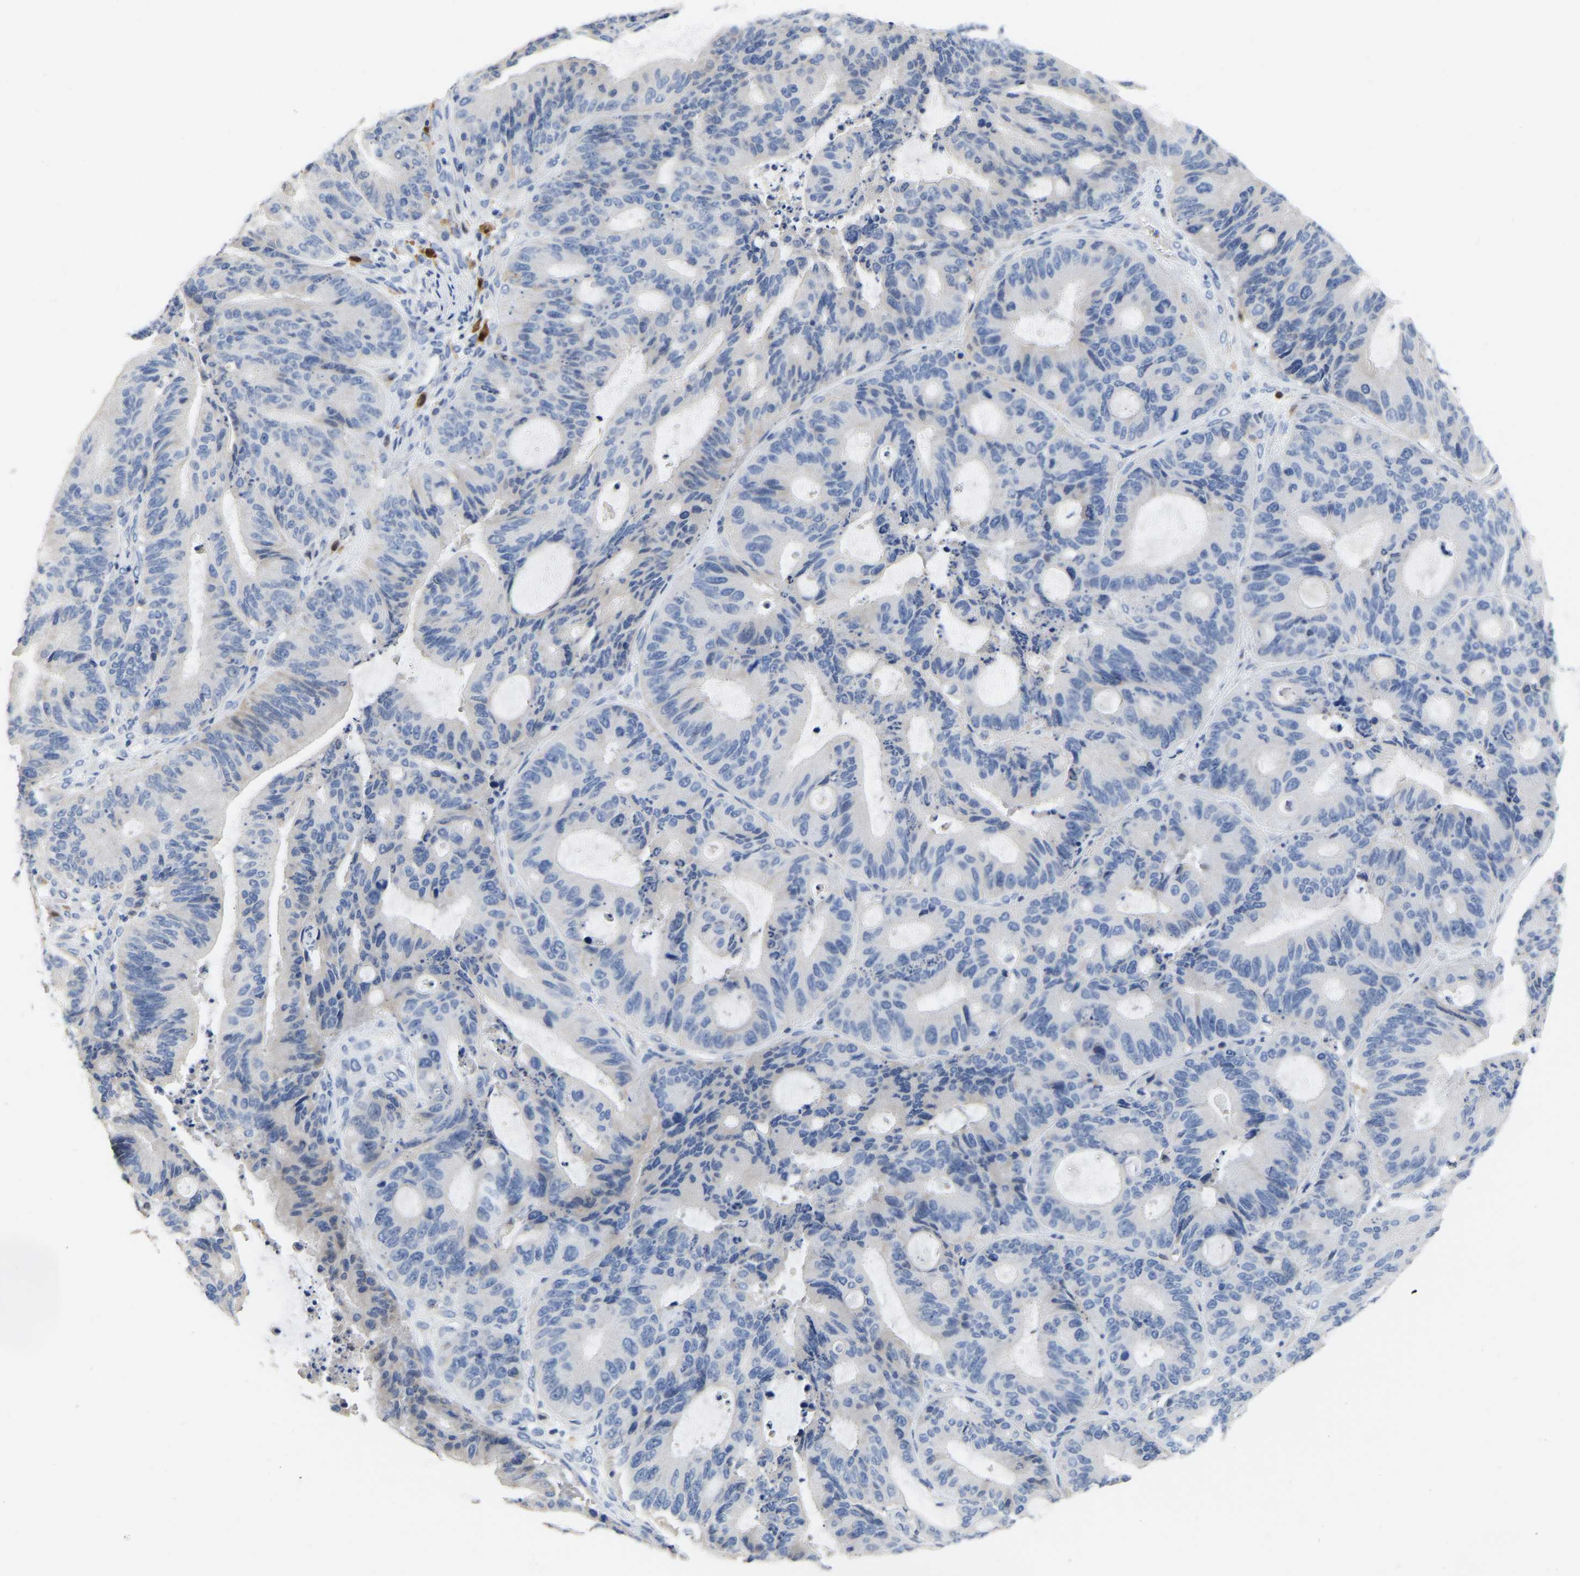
{"staining": {"intensity": "negative", "quantity": "none", "location": "none"}, "tissue": "liver cancer", "cell_type": "Tumor cells", "image_type": "cancer", "snomed": [{"axis": "morphology", "description": "Cholangiocarcinoma"}, {"axis": "topography", "description": "Liver"}], "caption": "Human liver cancer (cholangiocarcinoma) stained for a protein using immunohistochemistry exhibits no staining in tumor cells.", "gene": "ULBP2", "patient": {"sex": "female", "age": 73}}